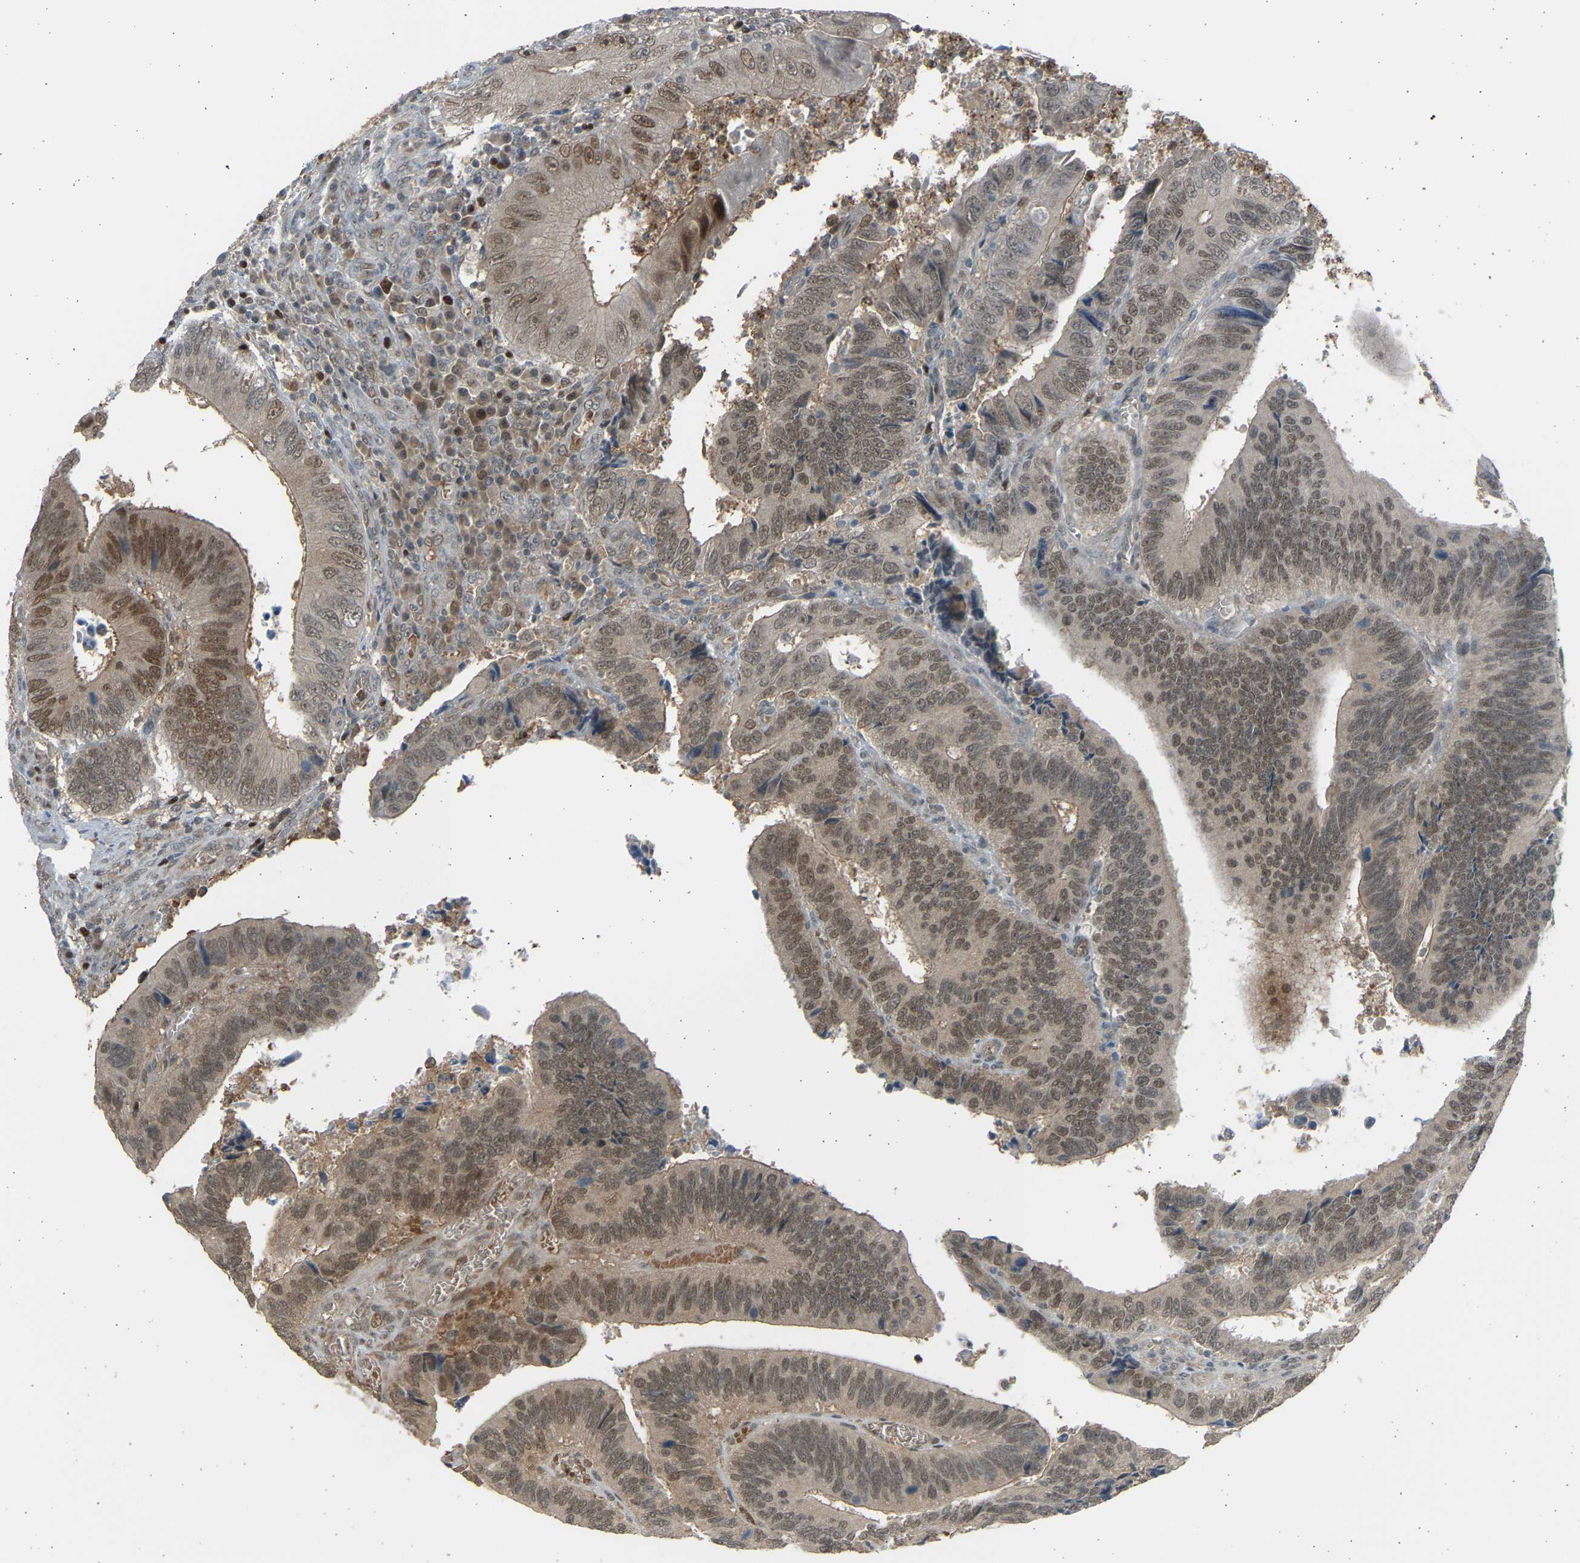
{"staining": {"intensity": "moderate", "quantity": ">75%", "location": "cytoplasmic/membranous,nuclear"}, "tissue": "colorectal cancer", "cell_type": "Tumor cells", "image_type": "cancer", "snomed": [{"axis": "morphology", "description": "Inflammation, NOS"}, {"axis": "morphology", "description": "Adenocarcinoma, NOS"}, {"axis": "topography", "description": "Colon"}], "caption": "DAB immunohistochemical staining of colorectal cancer exhibits moderate cytoplasmic/membranous and nuclear protein positivity in approximately >75% of tumor cells.", "gene": "BIRC2", "patient": {"sex": "male", "age": 72}}